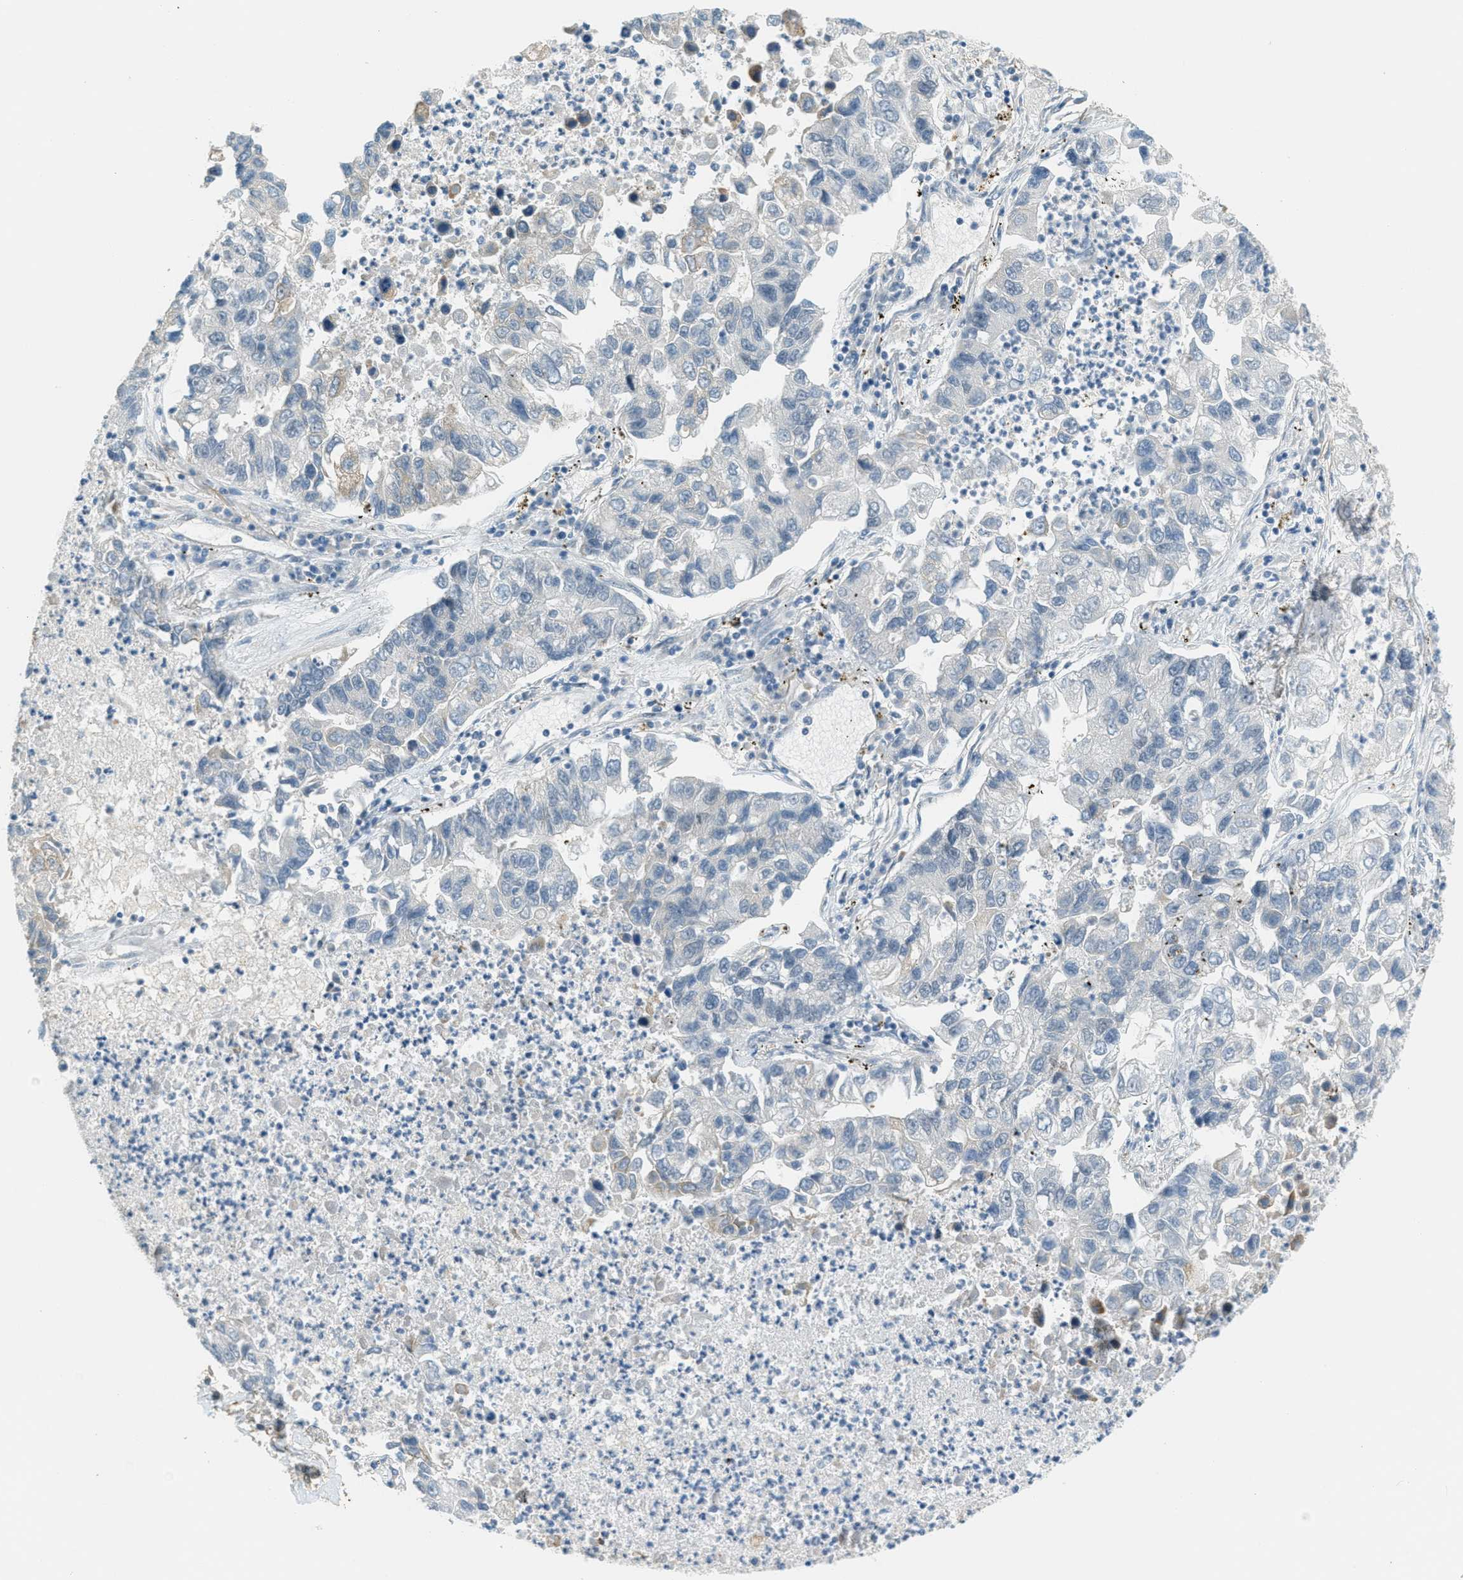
{"staining": {"intensity": "negative", "quantity": "none", "location": "none"}, "tissue": "lung cancer", "cell_type": "Tumor cells", "image_type": "cancer", "snomed": [{"axis": "morphology", "description": "Adenocarcinoma, NOS"}, {"axis": "topography", "description": "Lung"}], "caption": "A micrograph of lung cancer stained for a protein demonstrates no brown staining in tumor cells.", "gene": "TCF3", "patient": {"sex": "female", "age": 51}}